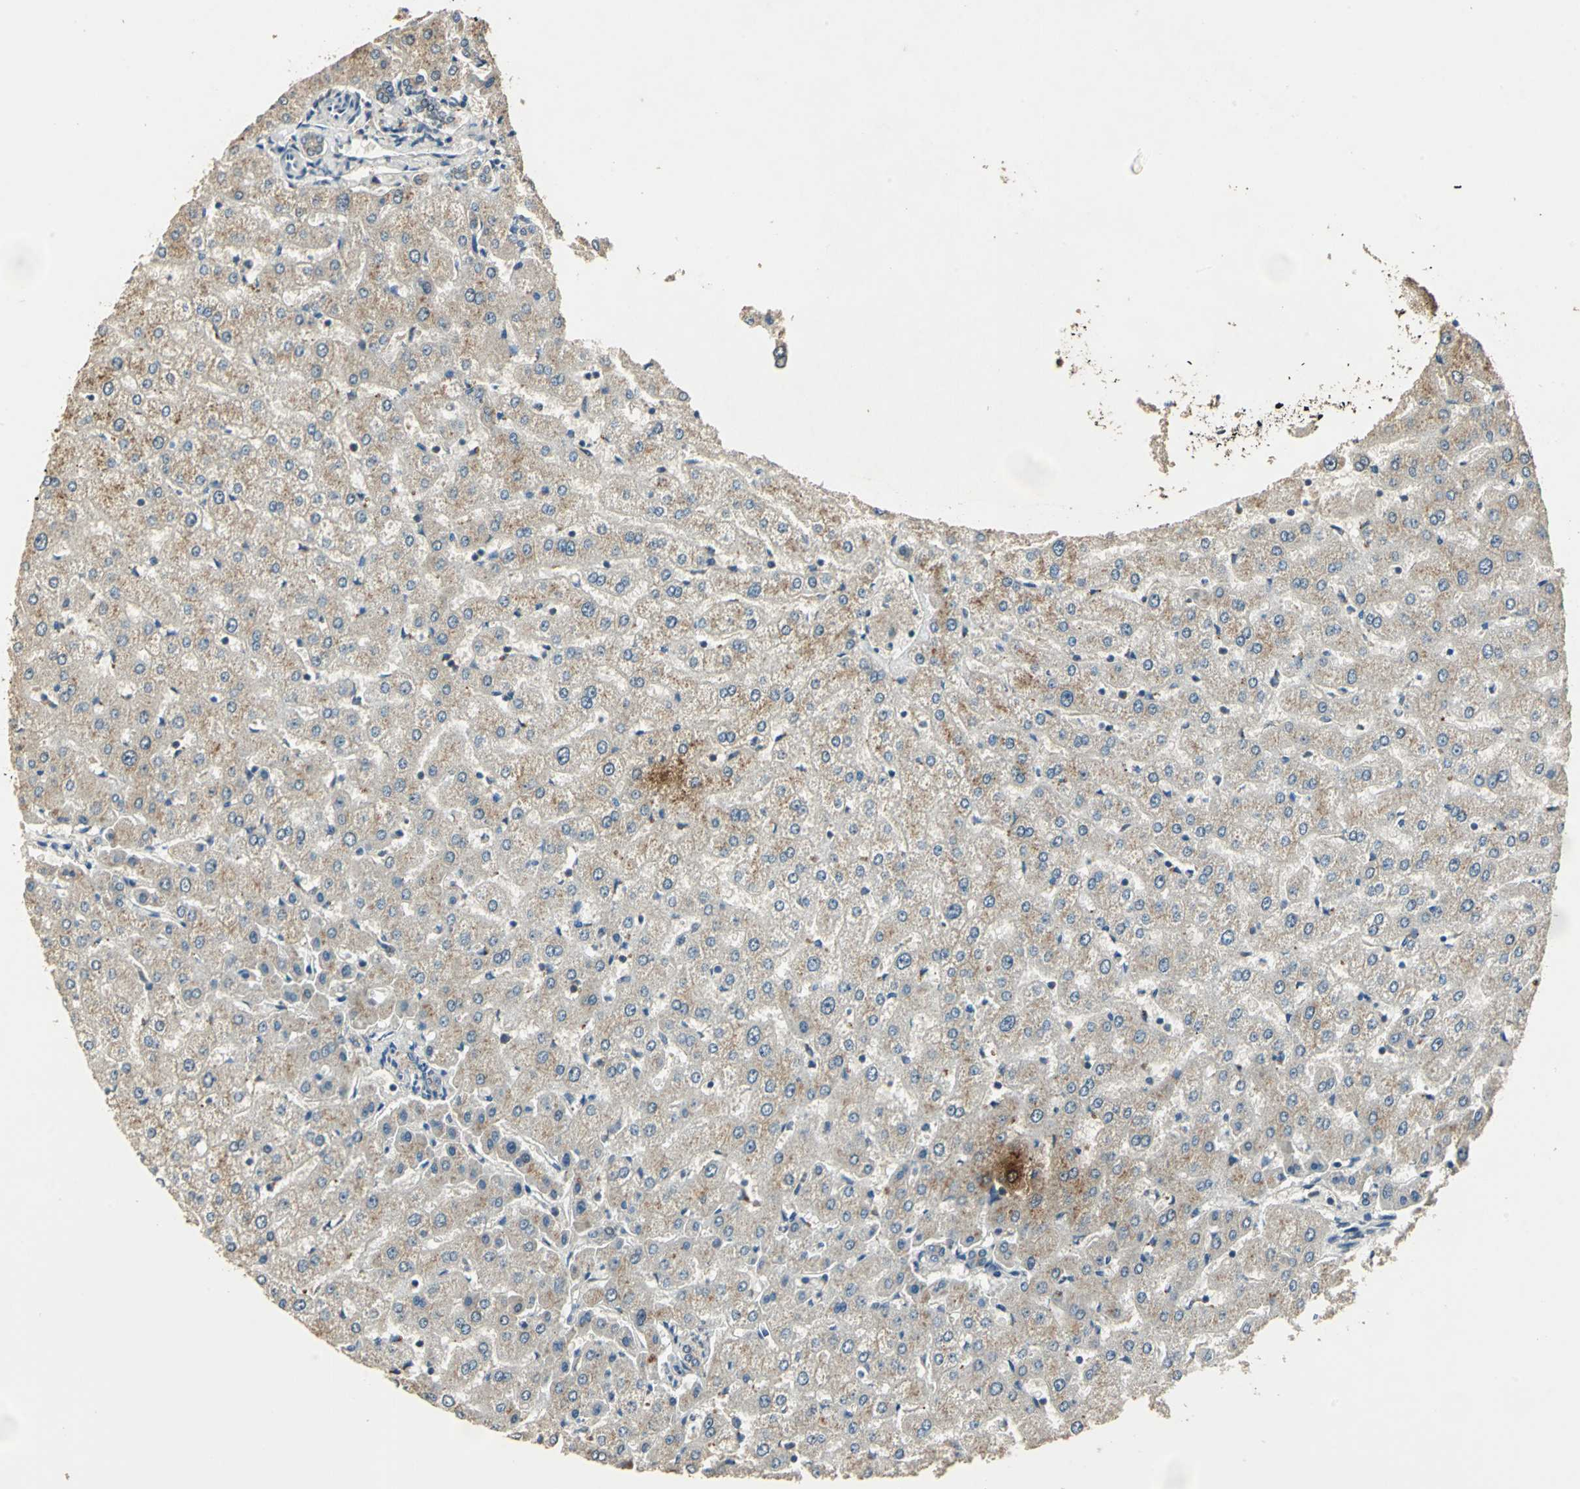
{"staining": {"intensity": "weak", "quantity": ">75%", "location": "cytoplasmic/membranous"}, "tissue": "liver", "cell_type": "Cholangiocytes", "image_type": "normal", "snomed": [{"axis": "morphology", "description": "Normal tissue, NOS"}, {"axis": "morphology", "description": "Fibrosis, NOS"}, {"axis": "topography", "description": "Liver"}], "caption": "Immunohistochemistry photomicrograph of unremarkable human liver stained for a protein (brown), which reveals low levels of weak cytoplasmic/membranous staining in approximately >75% of cholangiocytes.", "gene": "AHSA1", "patient": {"sex": "female", "age": 29}}